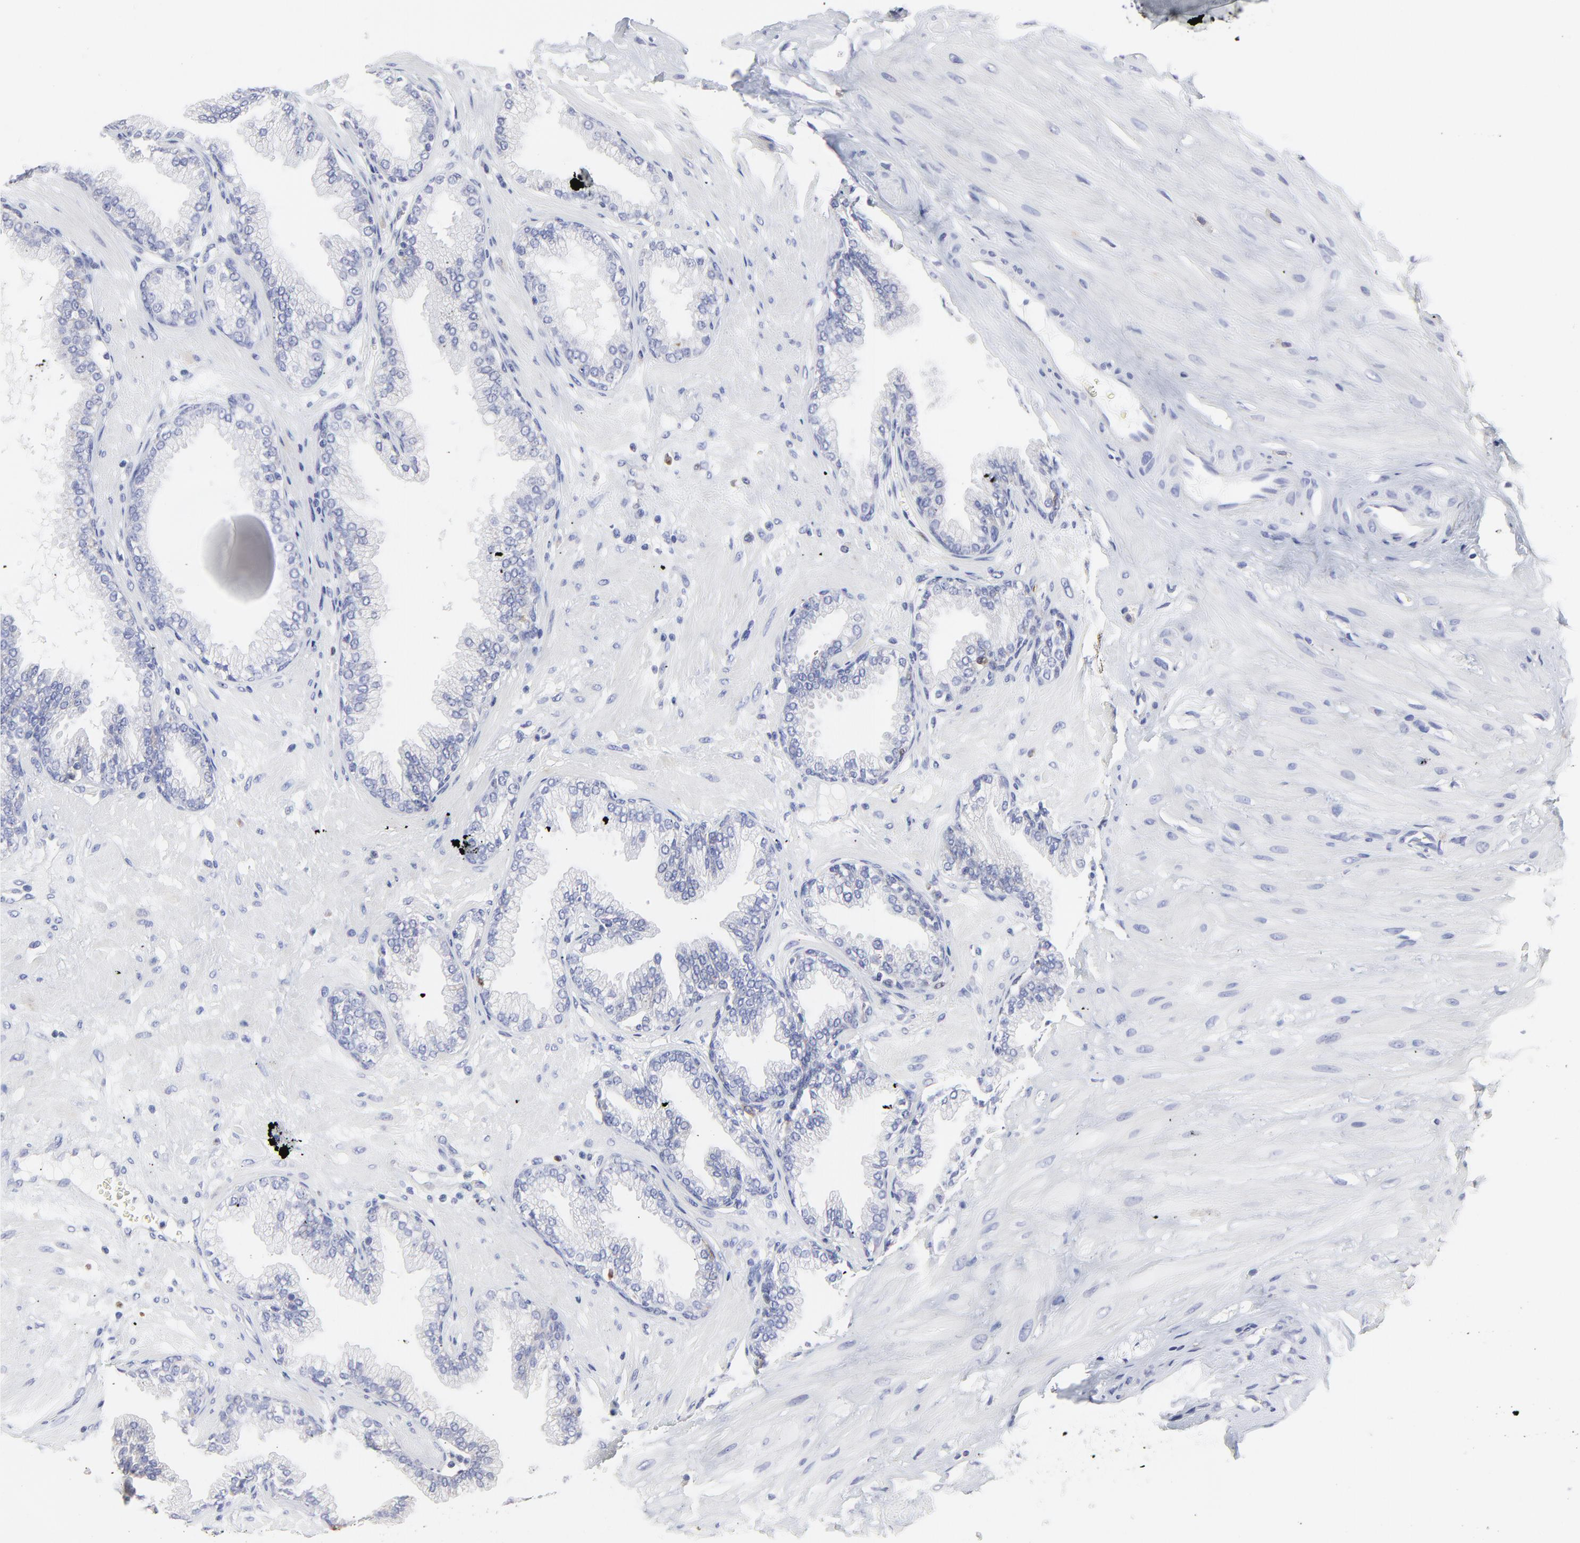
{"staining": {"intensity": "negative", "quantity": "none", "location": "none"}, "tissue": "prostate", "cell_type": "Glandular cells", "image_type": "normal", "snomed": [{"axis": "morphology", "description": "Normal tissue, NOS"}, {"axis": "topography", "description": "Prostate"}], "caption": "IHC of unremarkable human prostate exhibits no positivity in glandular cells. Brightfield microscopy of IHC stained with DAB (brown) and hematoxylin (blue), captured at high magnification.", "gene": "NCAPH", "patient": {"sex": "male", "age": 64}}